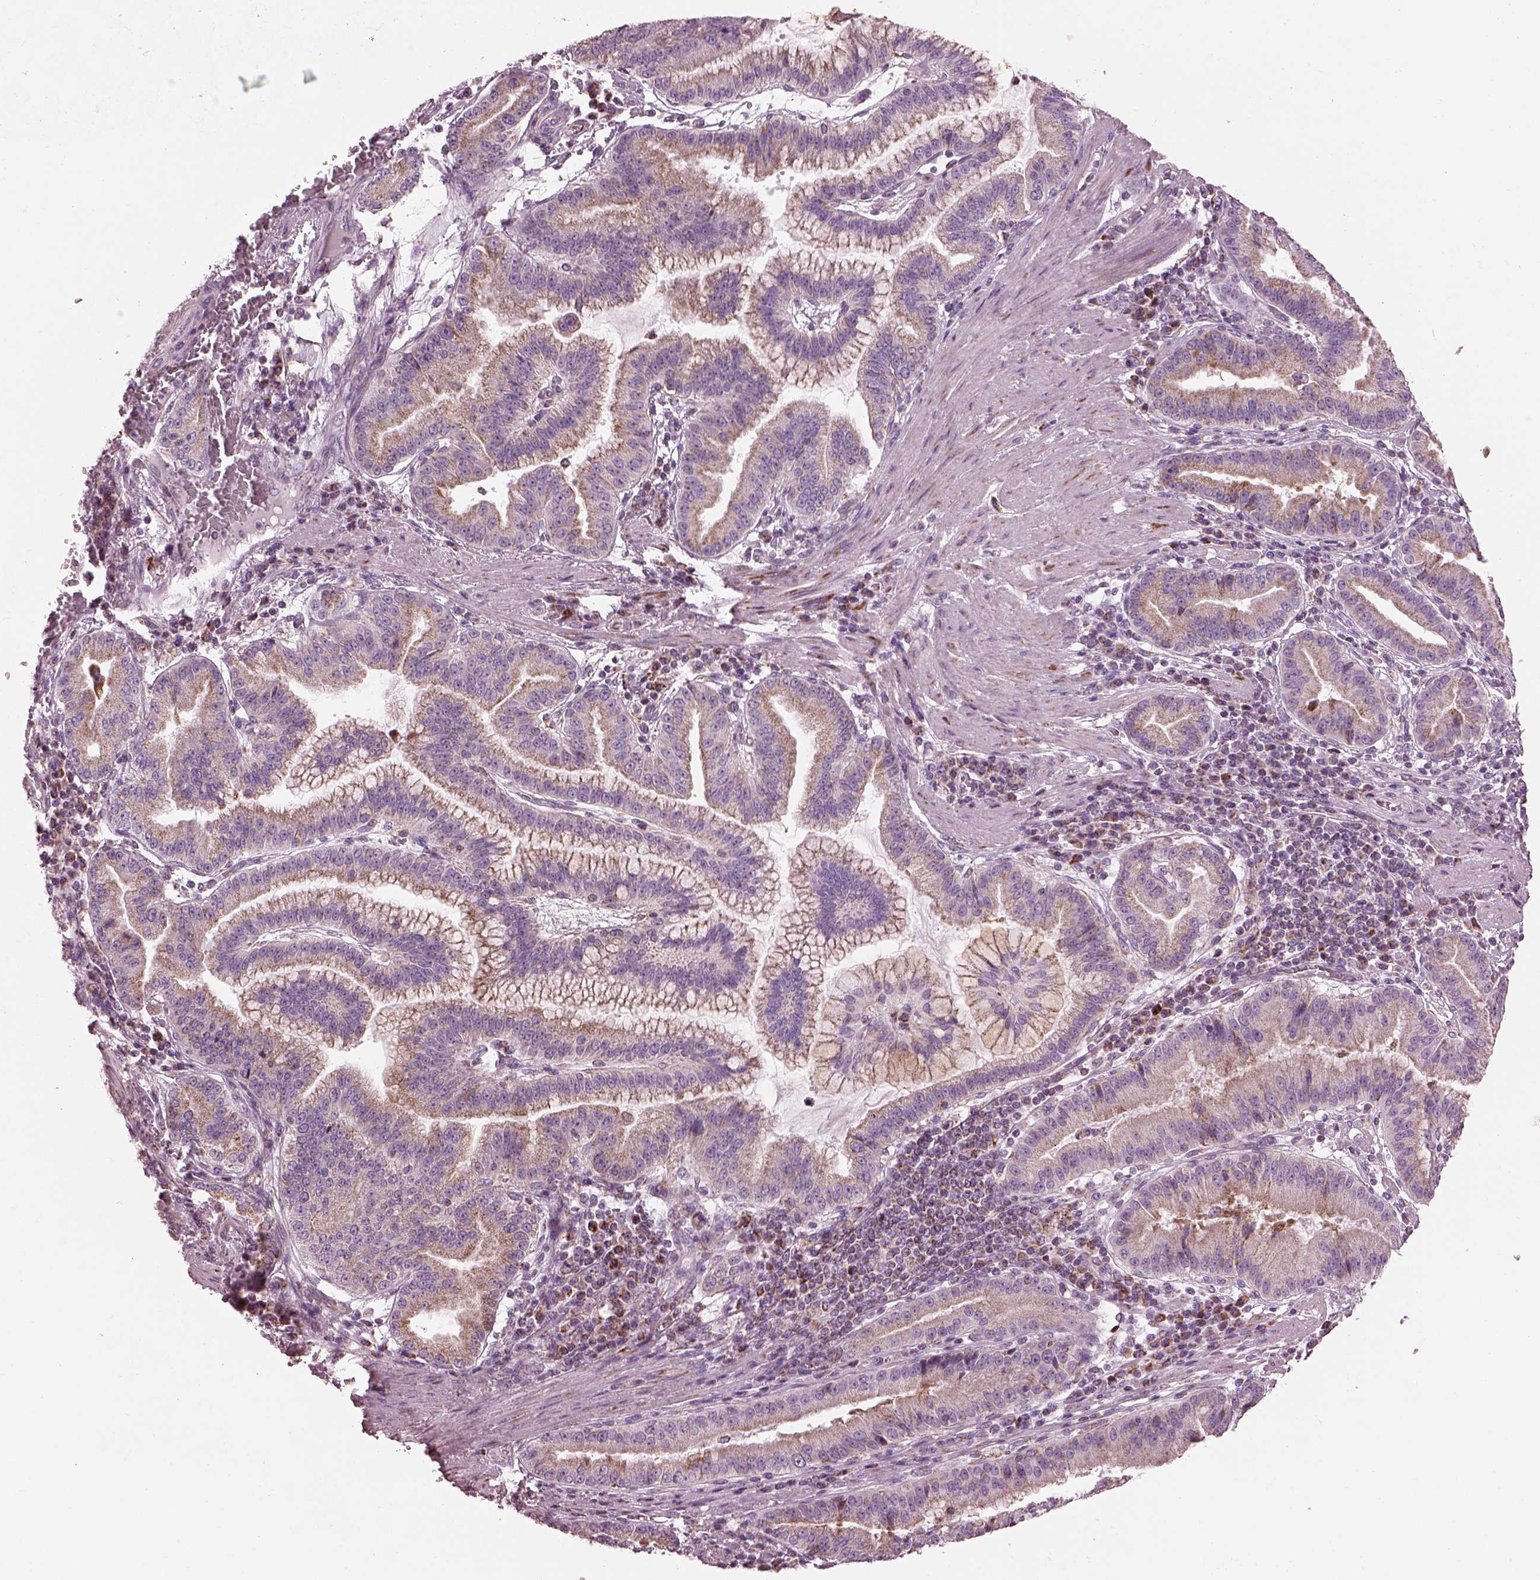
{"staining": {"intensity": "moderate", "quantity": ">75%", "location": "cytoplasmic/membranous"}, "tissue": "stomach cancer", "cell_type": "Tumor cells", "image_type": "cancer", "snomed": [{"axis": "morphology", "description": "Adenocarcinoma, NOS"}, {"axis": "topography", "description": "Stomach"}], "caption": "There is medium levels of moderate cytoplasmic/membranous expression in tumor cells of adenocarcinoma (stomach), as demonstrated by immunohistochemical staining (brown color).", "gene": "ATP5MF", "patient": {"sex": "male", "age": 83}}